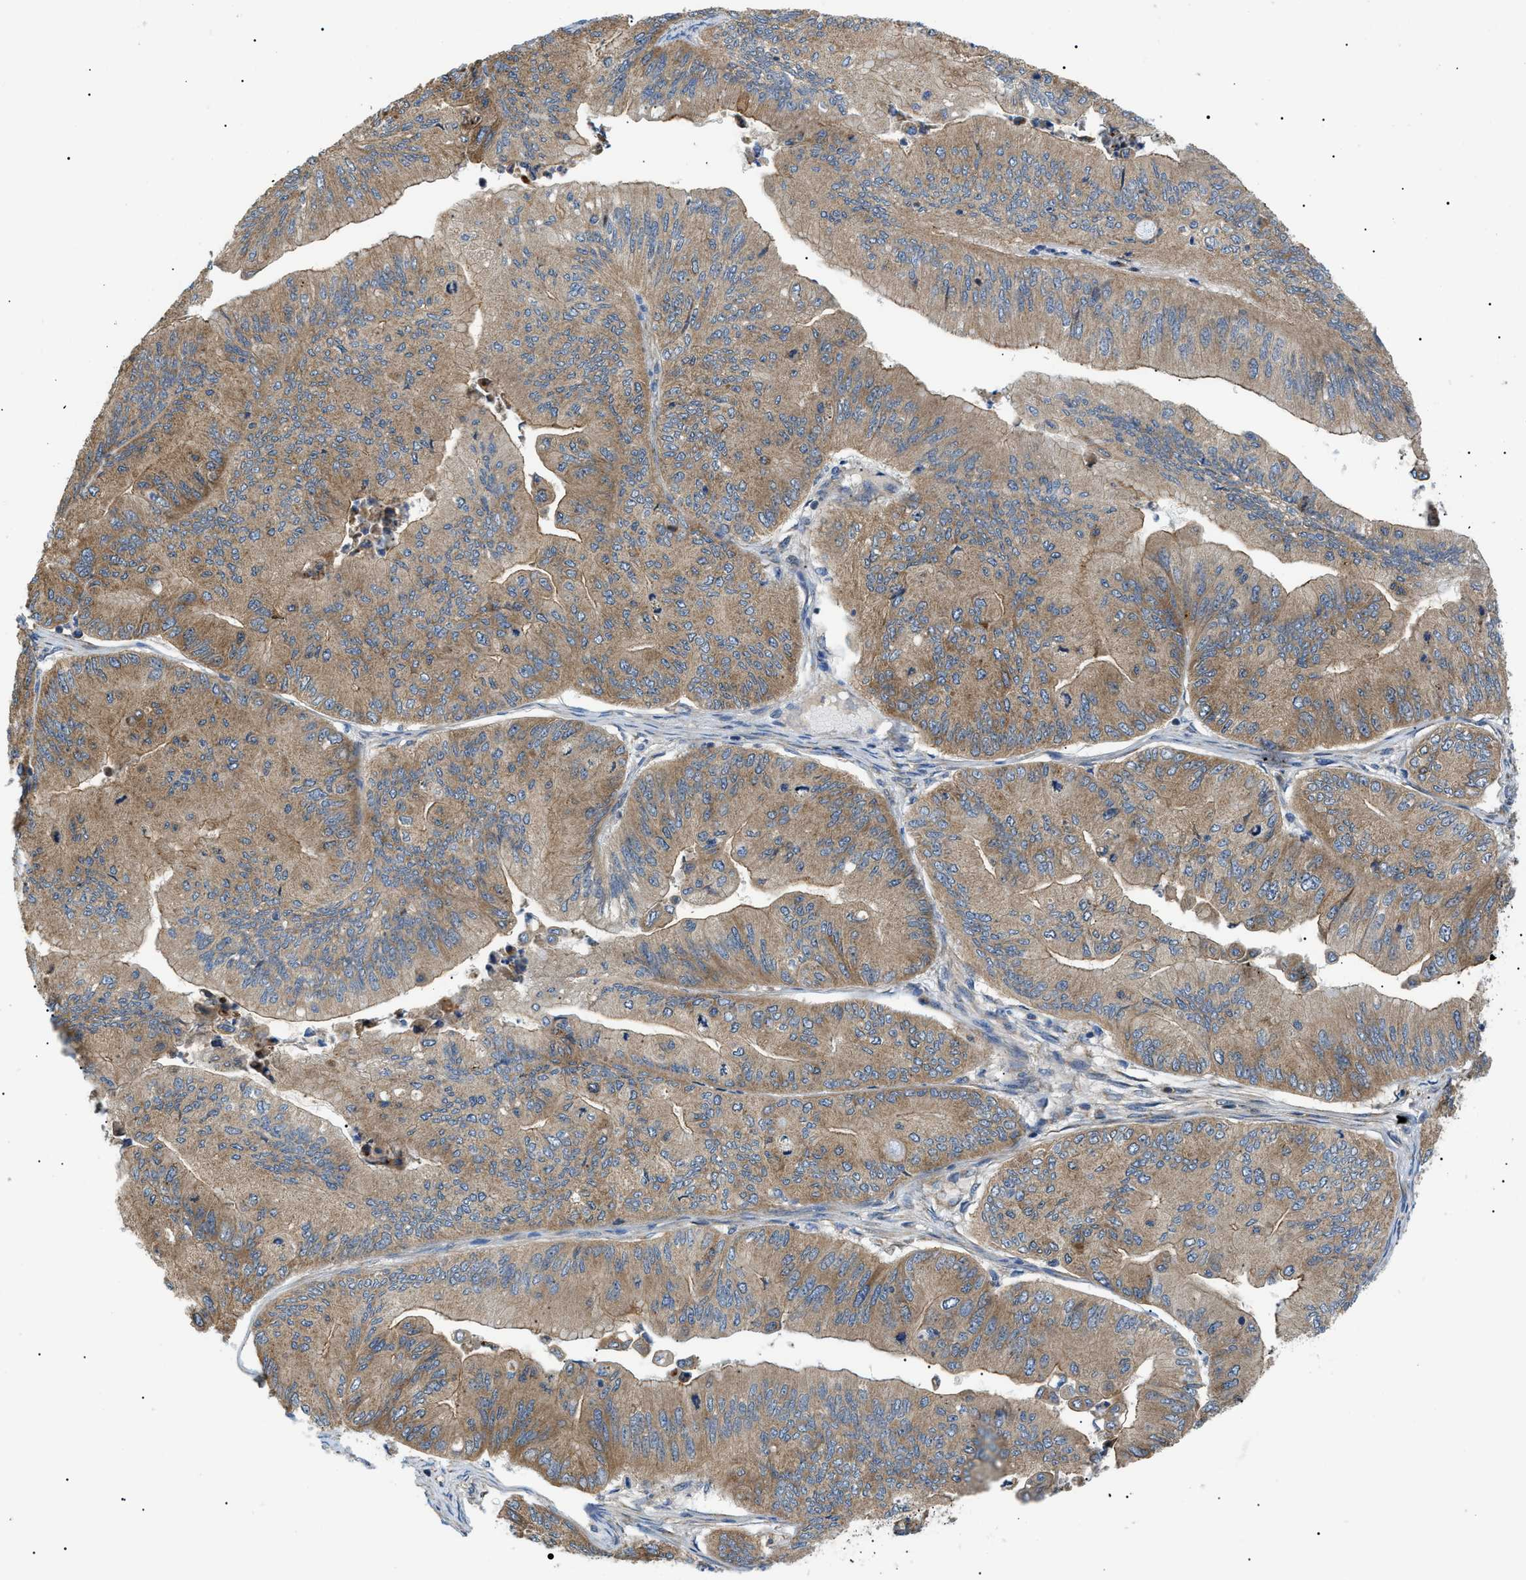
{"staining": {"intensity": "moderate", "quantity": ">75%", "location": "cytoplasmic/membranous"}, "tissue": "ovarian cancer", "cell_type": "Tumor cells", "image_type": "cancer", "snomed": [{"axis": "morphology", "description": "Cystadenocarcinoma, mucinous, NOS"}, {"axis": "topography", "description": "Ovary"}], "caption": "Mucinous cystadenocarcinoma (ovarian) tissue displays moderate cytoplasmic/membranous staining in about >75% of tumor cells, visualized by immunohistochemistry. Using DAB (brown) and hematoxylin (blue) stains, captured at high magnification using brightfield microscopy.", "gene": "SRPK1", "patient": {"sex": "female", "age": 61}}